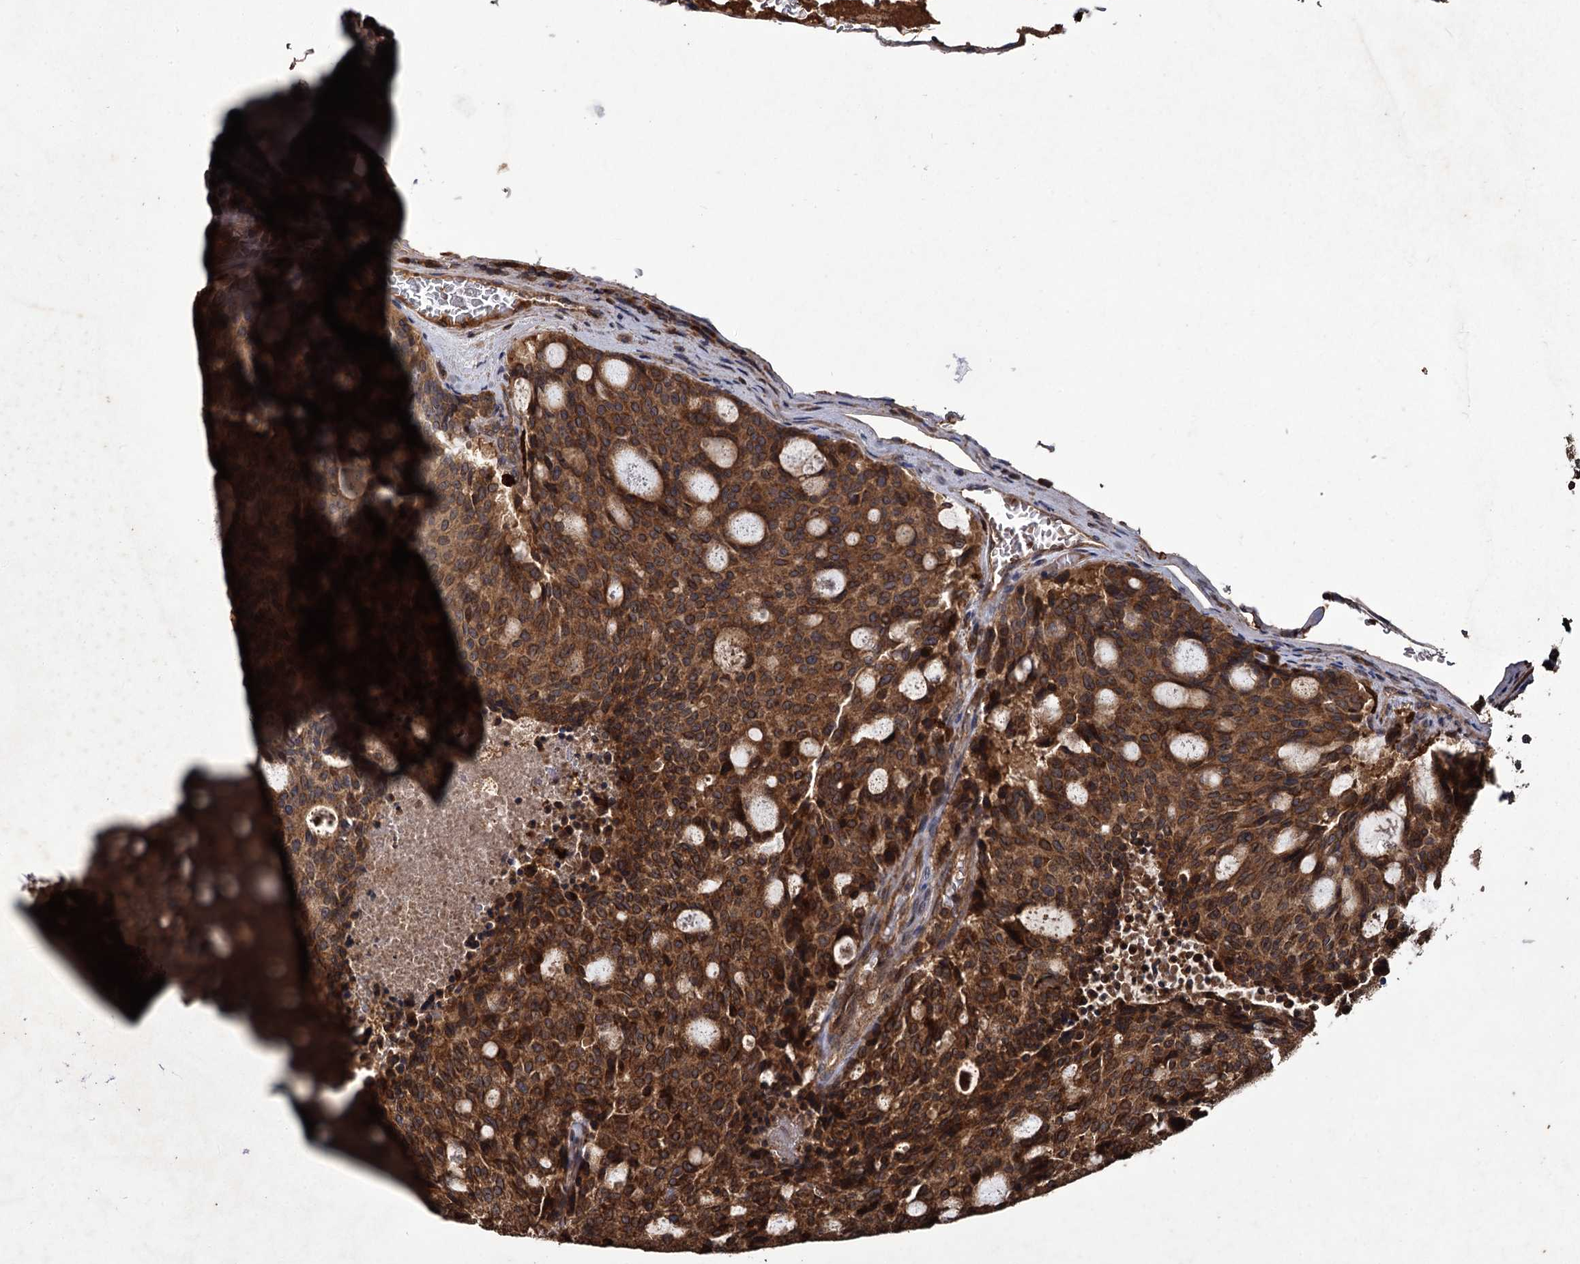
{"staining": {"intensity": "strong", "quantity": ">75%", "location": "cytoplasmic/membranous"}, "tissue": "carcinoid", "cell_type": "Tumor cells", "image_type": "cancer", "snomed": [{"axis": "morphology", "description": "Carcinoid, malignant, NOS"}, {"axis": "topography", "description": "Pancreas"}], "caption": "Malignant carcinoid stained for a protein (brown) shows strong cytoplasmic/membranous positive staining in approximately >75% of tumor cells.", "gene": "GCLC", "patient": {"sex": "female", "age": 54}}